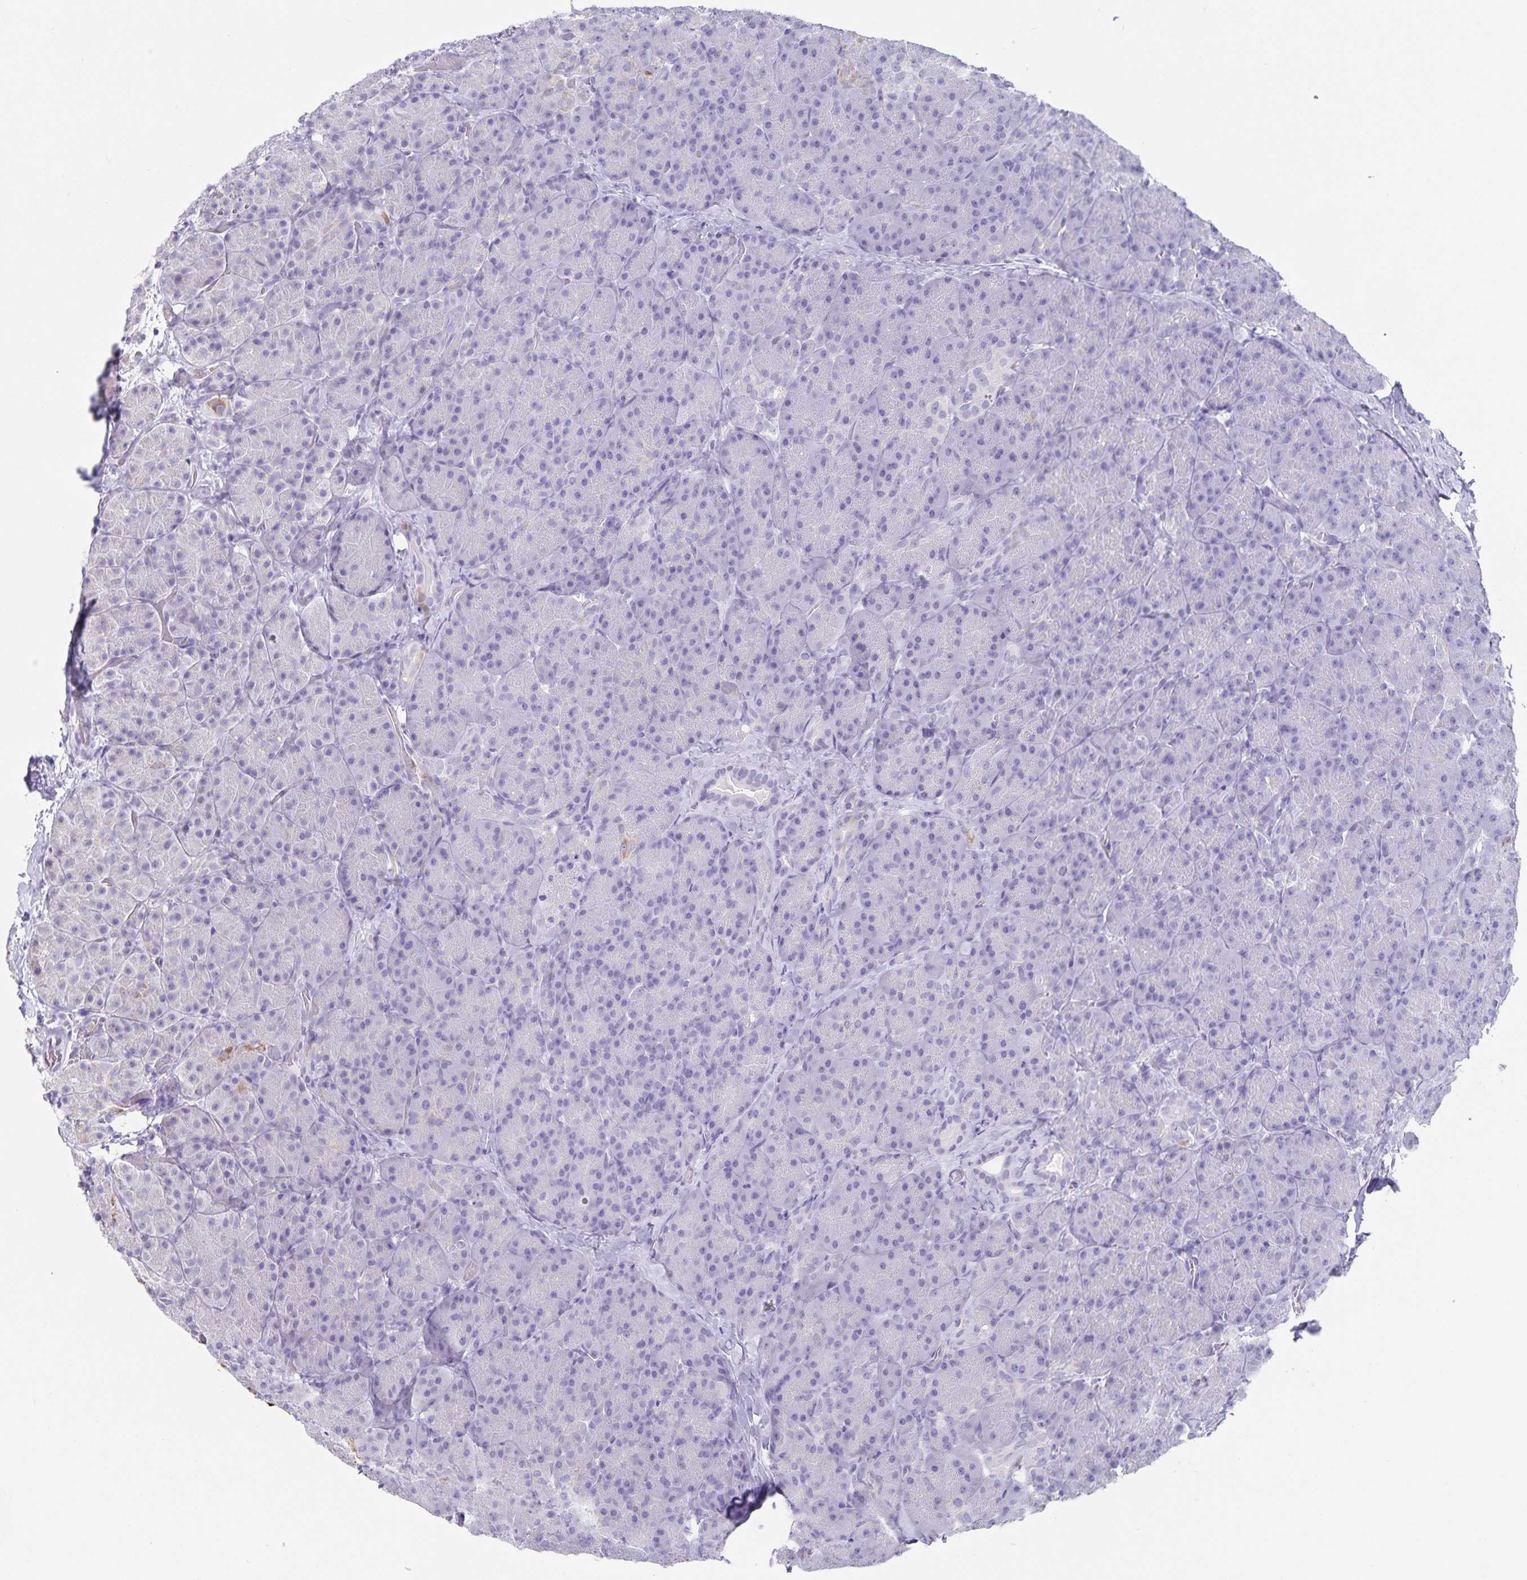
{"staining": {"intensity": "negative", "quantity": "none", "location": "none"}, "tissue": "pancreas", "cell_type": "Exocrine glandular cells", "image_type": "normal", "snomed": [{"axis": "morphology", "description": "Normal tissue, NOS"}, {"axis": "topography", "description": "Pancreas"}], "caption": "Exocrine glandular cells show no significant staining in benign pancreas. The staining is performed using DAB brown chromogen with nuclei counter-stained in using hematoxylin.", "gene": "SYNM", "patient": {"sex": "male", "age": 57}}